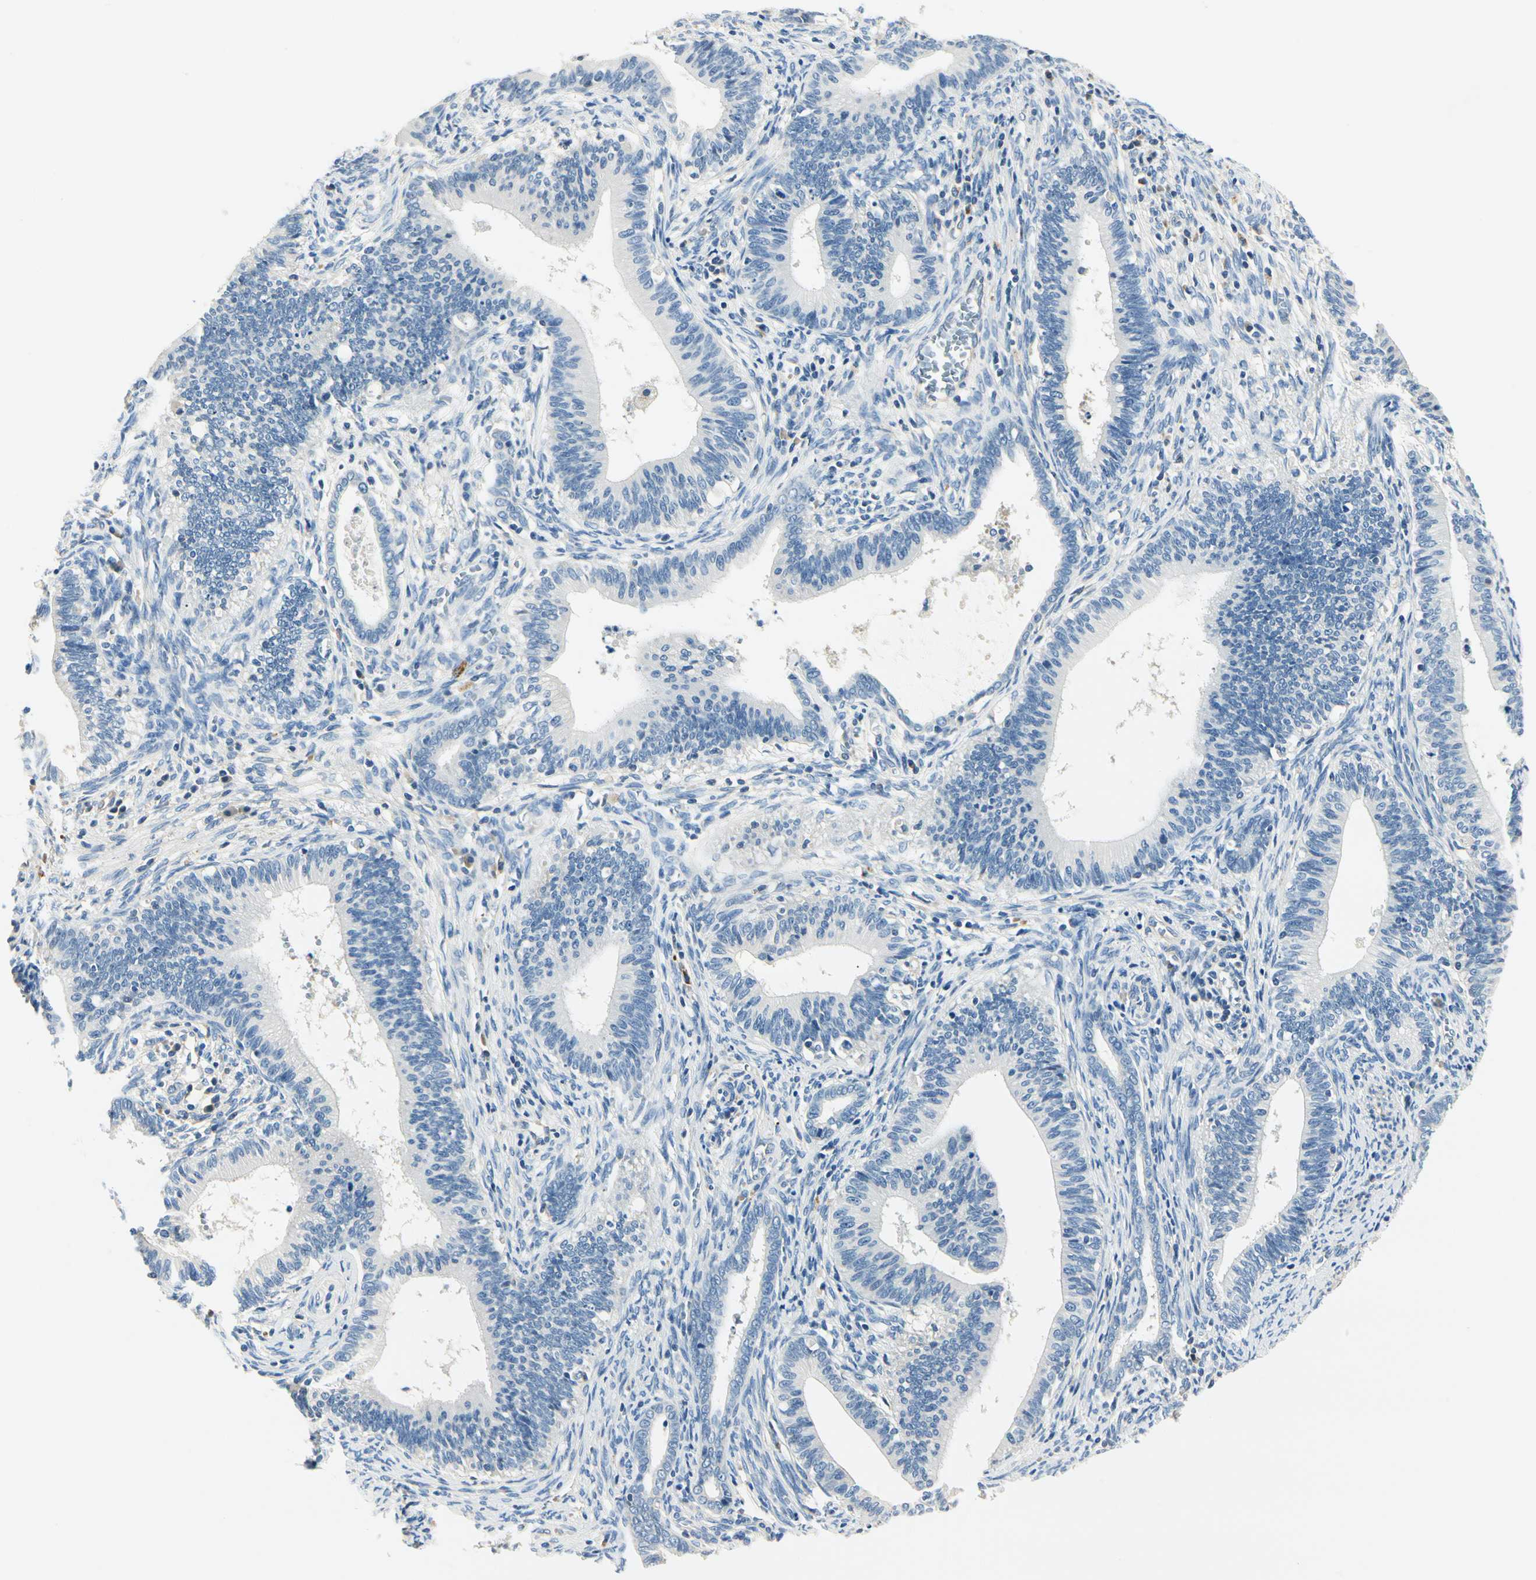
{"staining": {"intensity": "negative", "quantity": "none", "location": "none"}, "tissue": "cervical cancer", "cell_type": "Tumor cells", "image_type": "cancer", "snomed": [{"axis": "morphology", "description": "Adenocarcinoma, NOS"}, {"axis": "topography", "description": "Cervix"}], "caption": "Immunohistochemistry micrograph of human cervical cancer stained for a protein (brown), which reveals no staining in tumor cells.", "gene": "TGFBR3", "patient": {"sex": "female", "age": 44}}